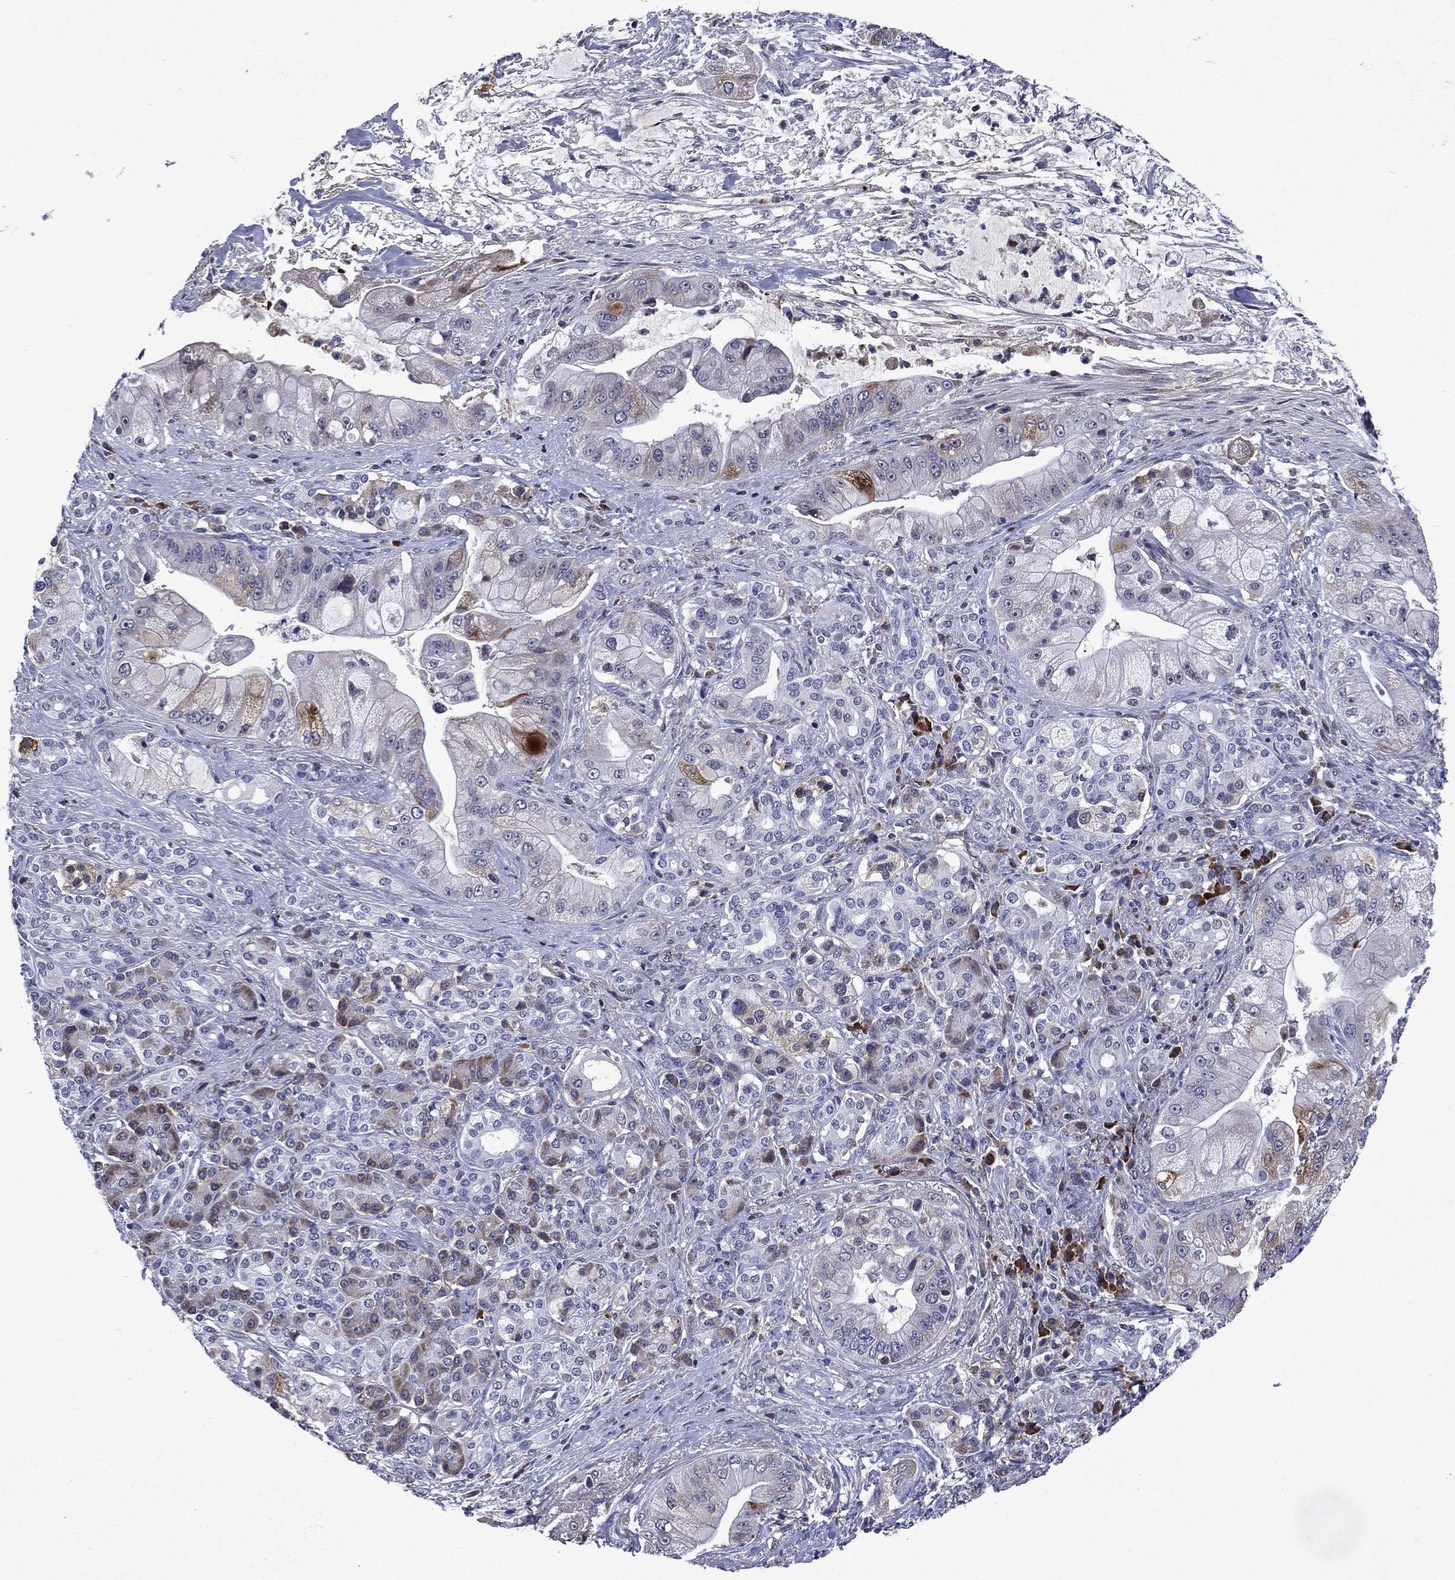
{"staining": {"intensity": "weak", "quantity": "<25%", "location": "cytoplasmic/membranous"}, "tissue": "pancreatic cancer", "cell_type": "Tumor cells", "image_type": "cancer", "snomed": [{"axis": "morphology", "description": "Normal tissue, NOS"}, {"axis": "morphology", "description": "Inflammation, NOS"}, {"axis": "morphology", "description": "Adenocarcinoma, NOS"}, {"axis": "topography", "description": "Pancreas"}], "caption": "This is an IHC histopathology image of human adenocarcinoma (pancreatic). There is no expression in tumor cells.", "gene": "ECM1", "patient": {"sex": "male", "age": 57}}